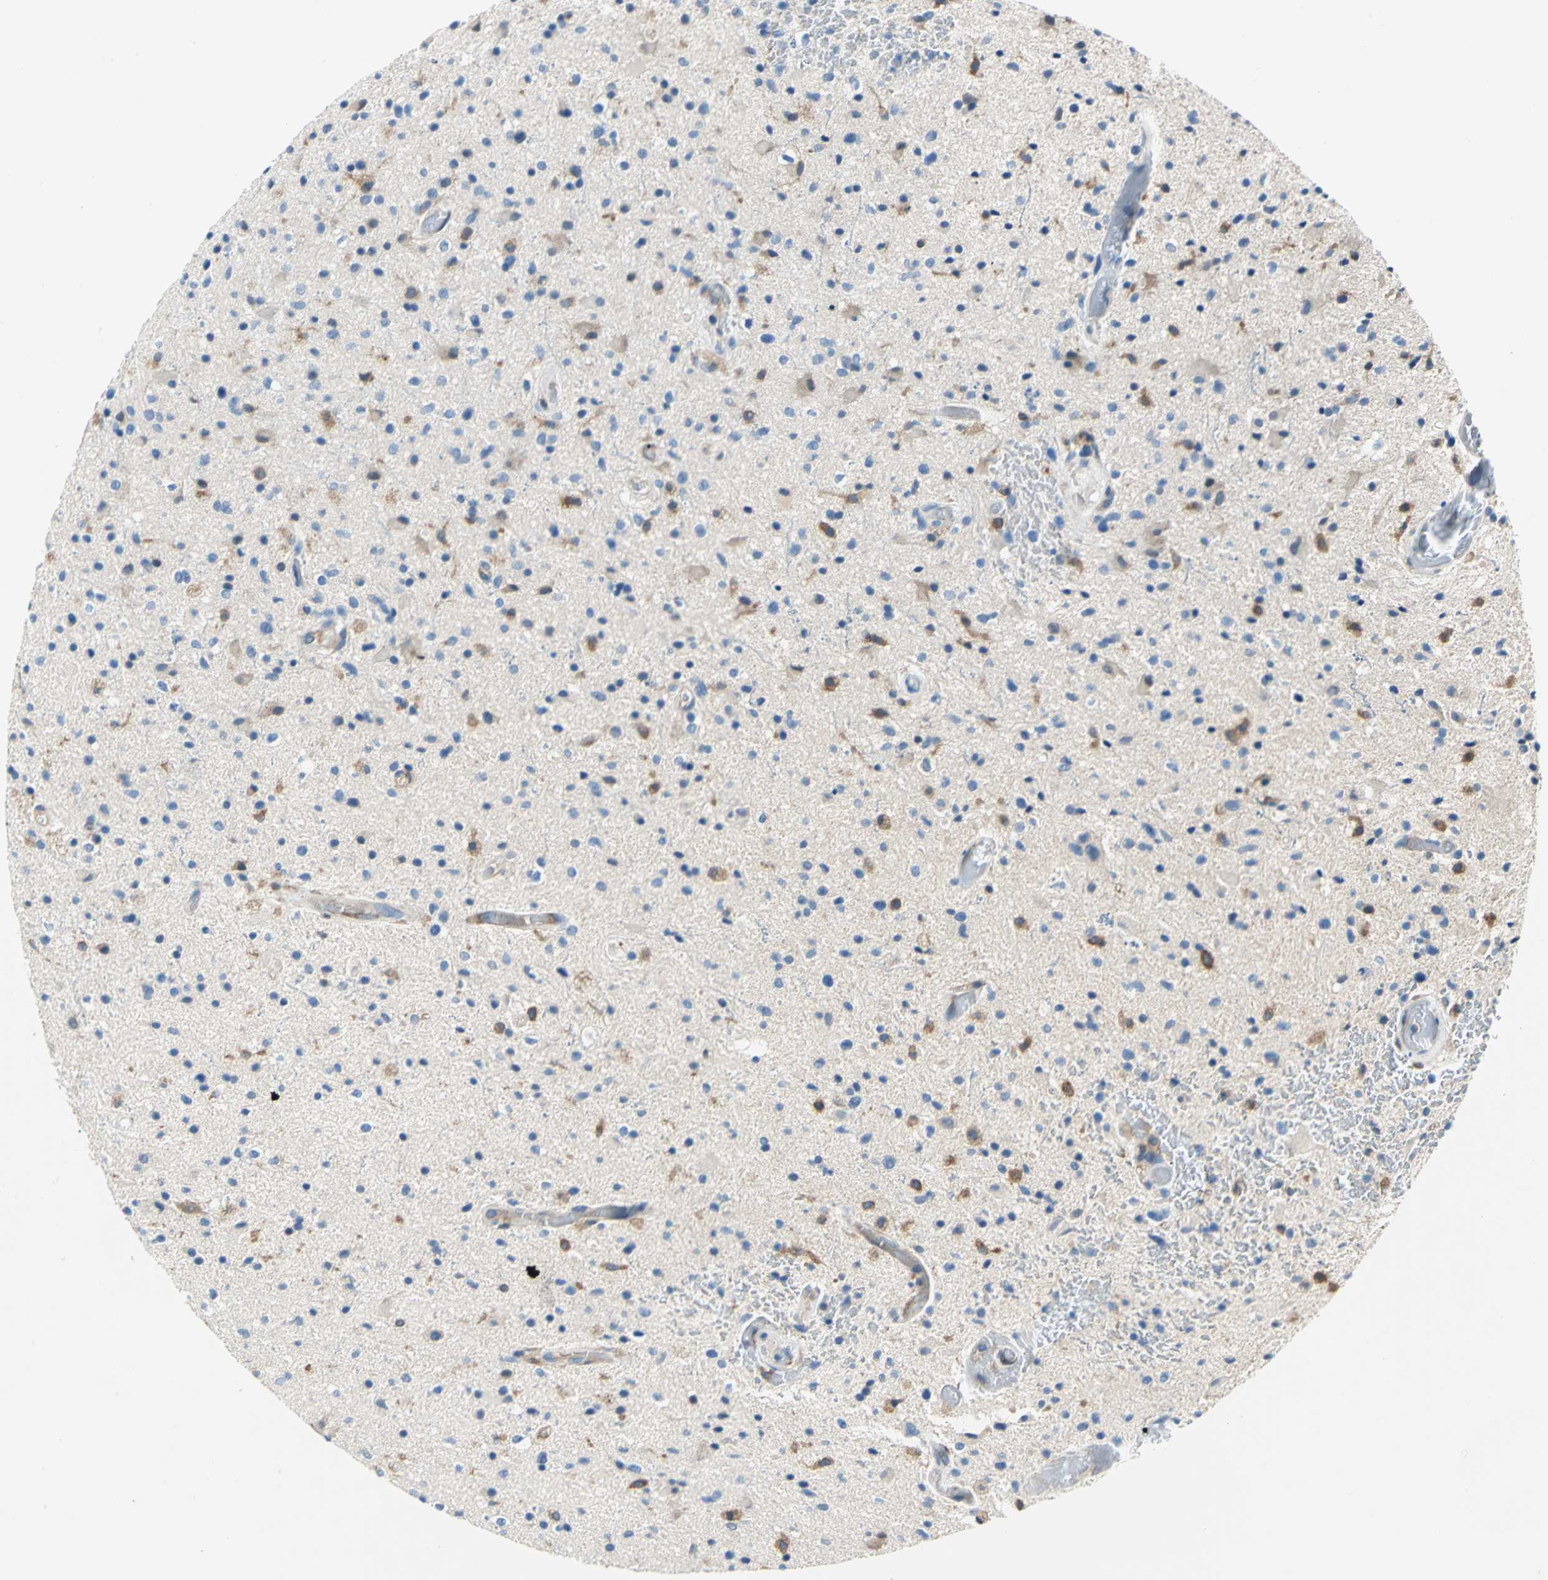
{"staining": {"intensity": "moderate", "quantity": "<25%", "location": "cytoplasmic/membranous"}, "tissue": "glioma", "cell_type": "Tumor cells", "image_type": "cancer", "snomed": [{"axis": "morphology", "description": "Glioma, malignant, High grade"}, {"axis": "topography", "description": "Brain"}], "caption": "This photomicrograph shows immunohistochemistry staining of human malignant glioma (high-grade), with low moderate cytoplasmic/membranous positivity in approximately <25% of tumor cells.", "gene": "TRIM25", "patient": {"sex": "male", "age": 33}}